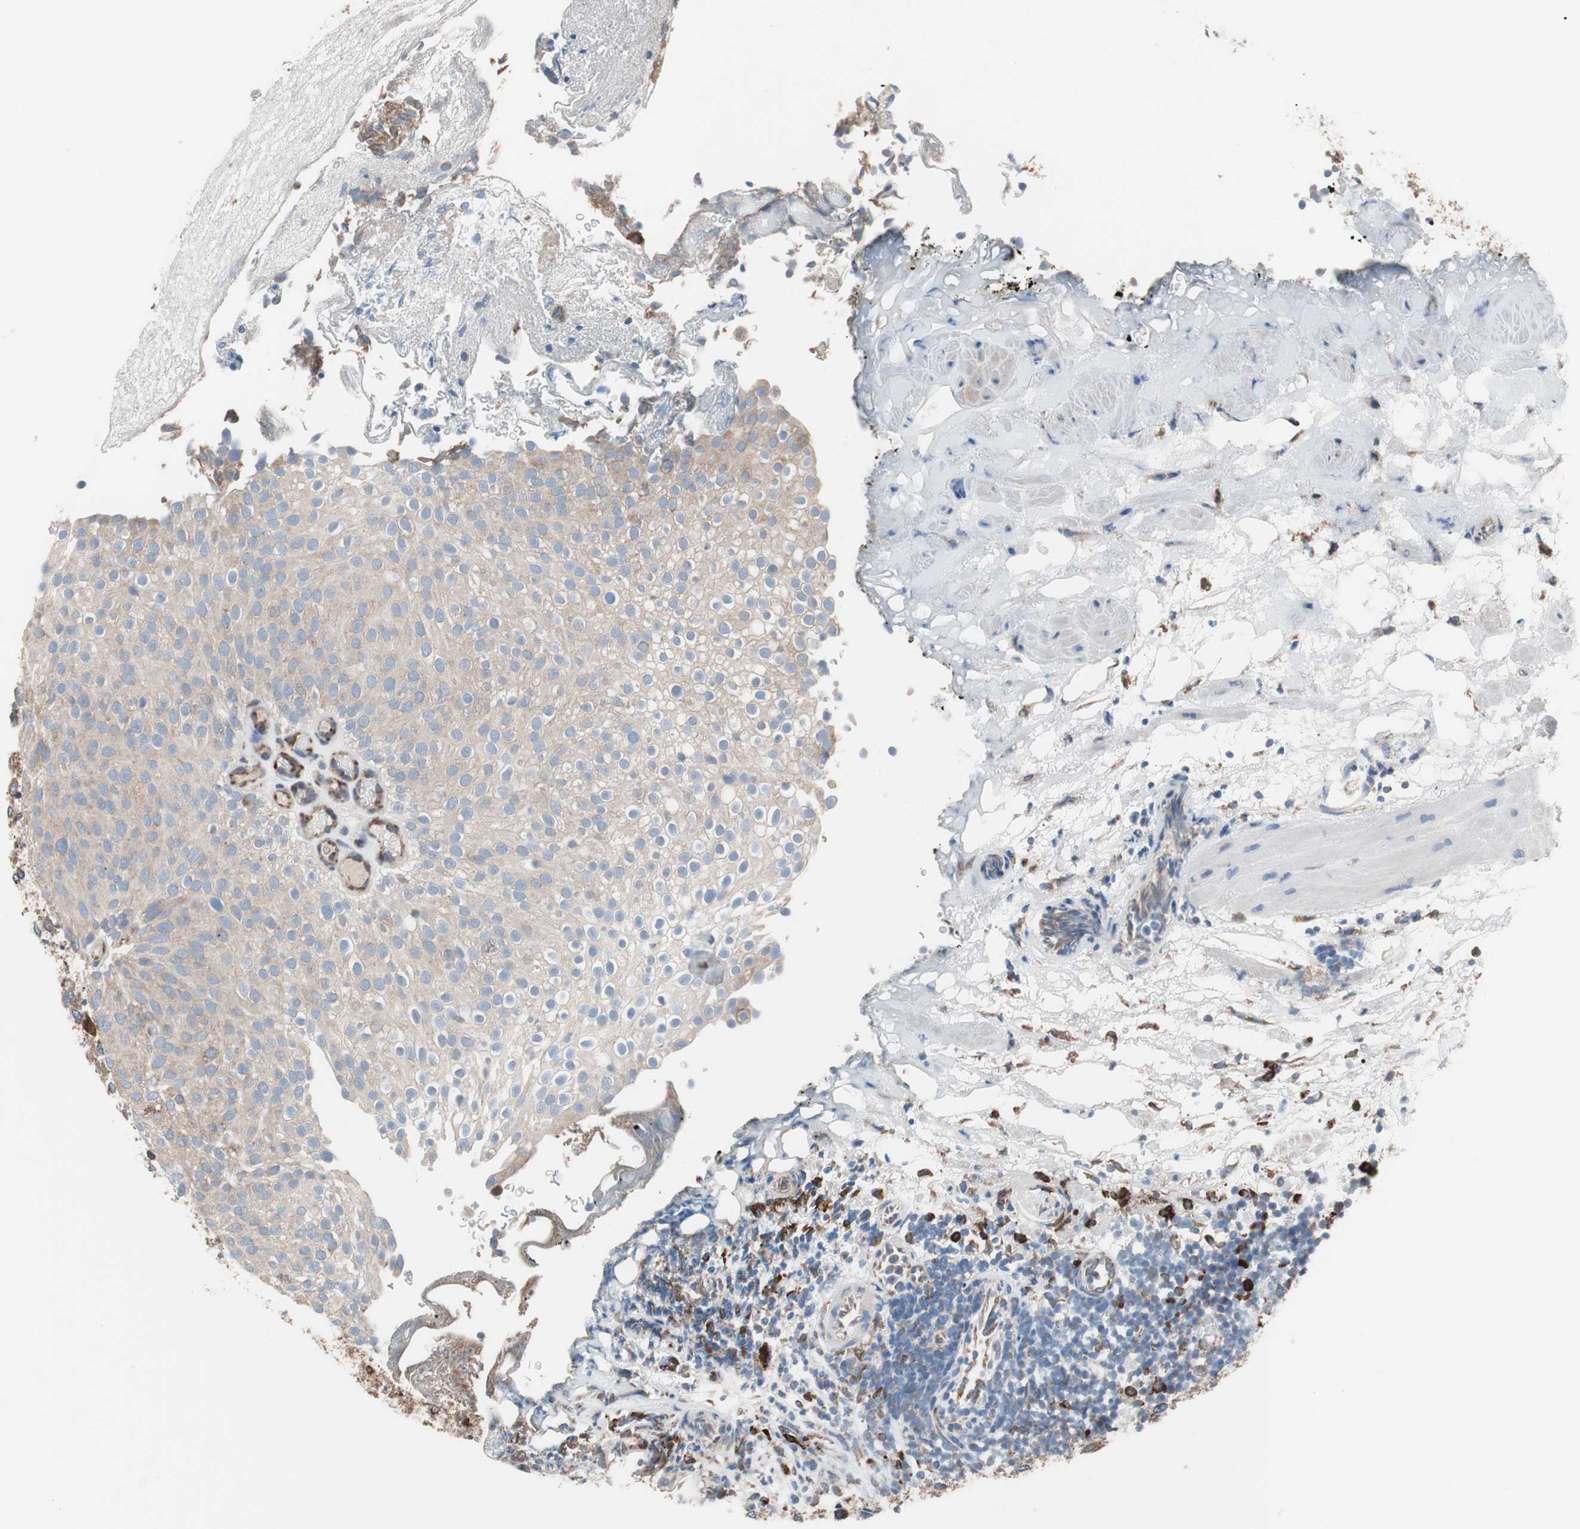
{"staining": {"intensity": "moderate", "quantity": ">75%", "location": "cytoplasmic/membranous"}, "tissue": "urothelial cancer", "cell_type": "Tumor cells", "image_type": "cancer", "snomed": [{"axis": "morphology", "description": "Urothelial carcinoma, Low grade"}, {"axis": "topography", "description": "Urinary bladder"}], "caption": "Low-grade urothelial carcinoma tissue shows moderate cytoplasmic/membranous staining in about >75% of tumor cells", "gene": "SLC27A4", "patient": {"sex": "male", "age": 78}}